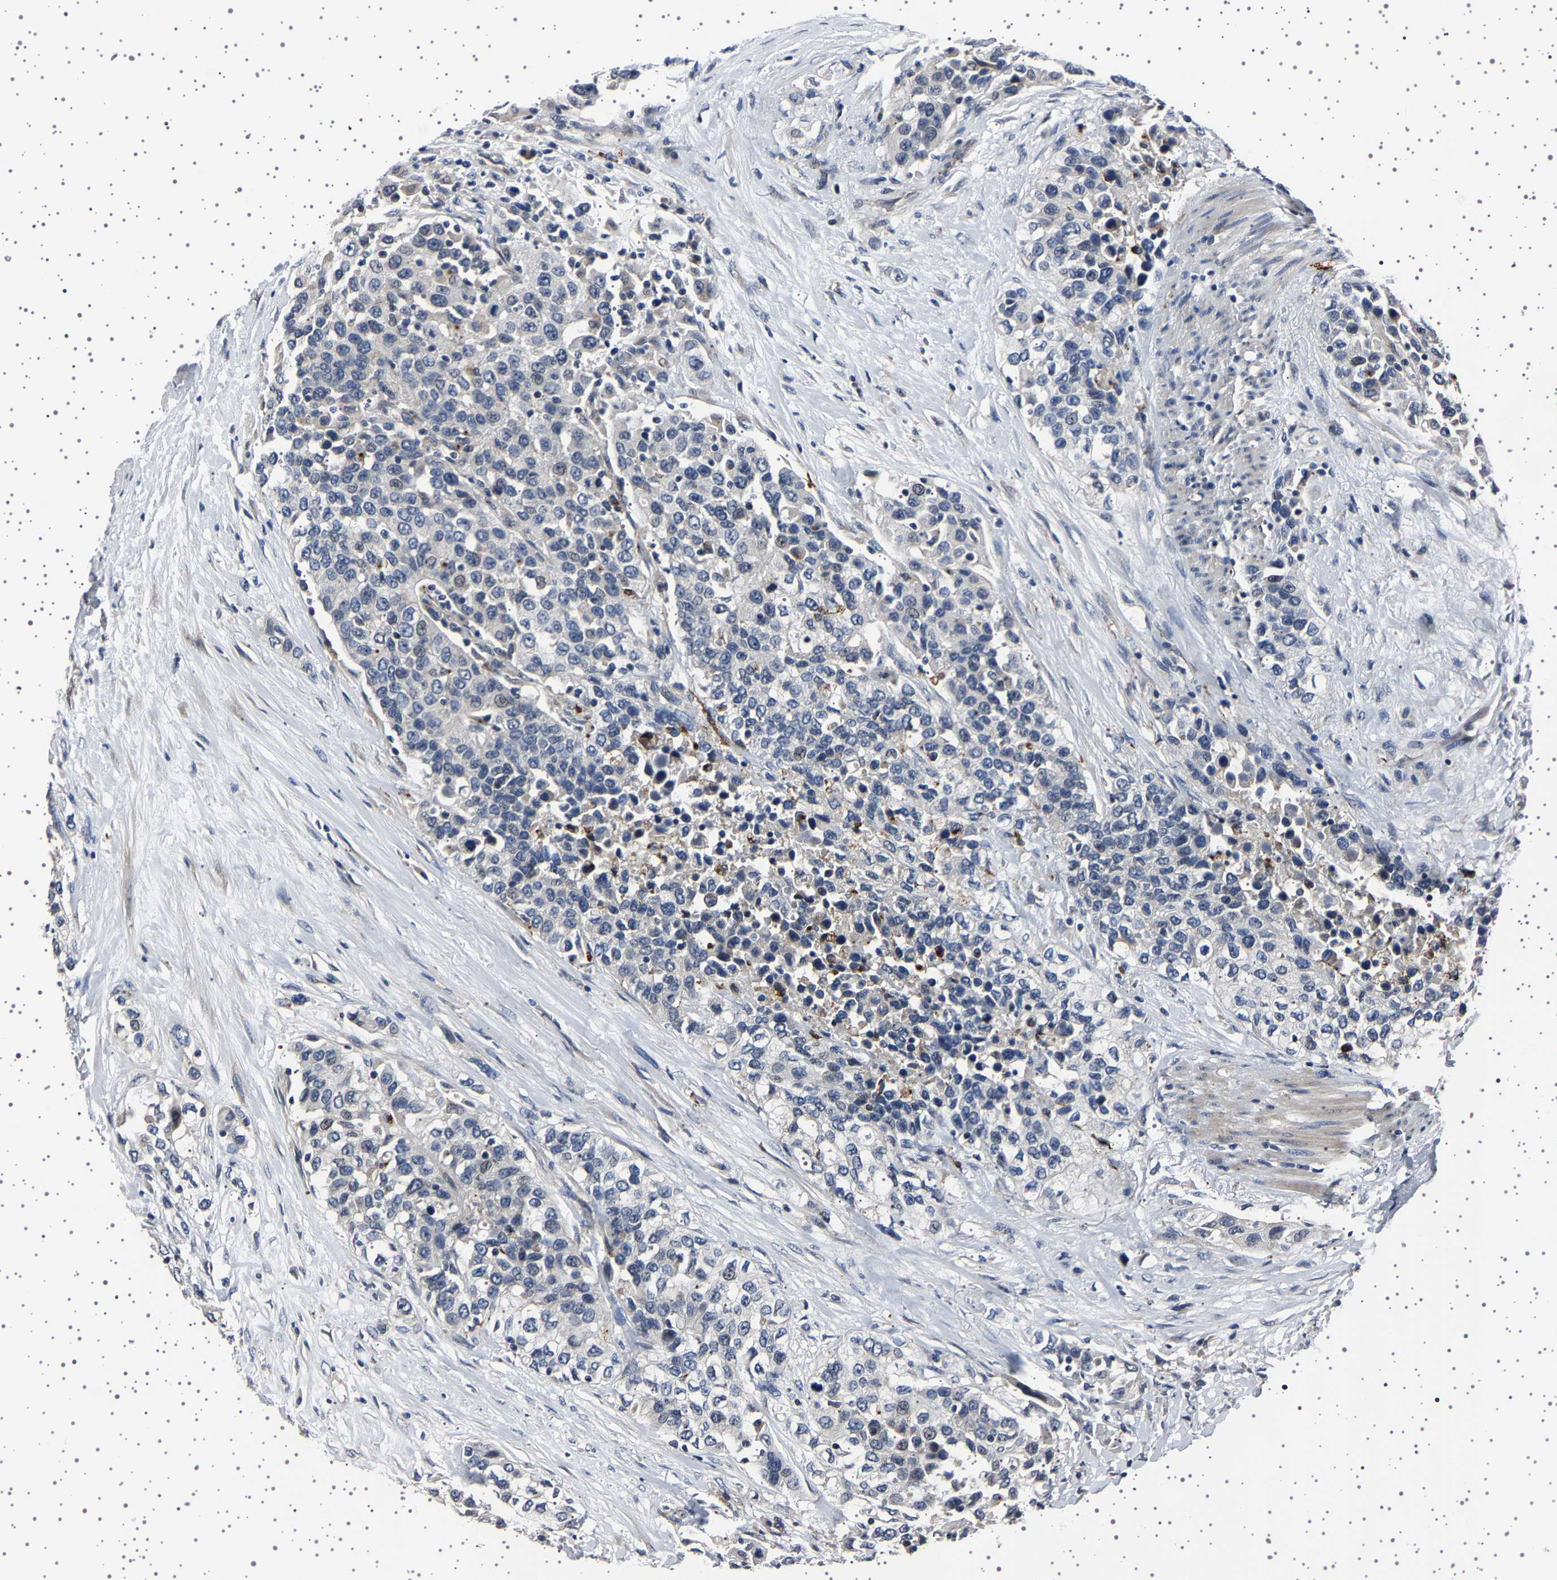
{"staining": {"intensity": "negative", "quantity": "none", "location": "none"}, "tissue": "urothelial cancer", "cell_type": "Tumor cells", "image_type": "cancer", "snomed": [{"axis": "morphology", "description": "Urothelial carcinoma, High grade"}, {"axis": "topography", "description": "Urinary bladder"}], "caption": "Tumor cells show no significant positivity in high-grade urothelial carcinoma. (Immunohistochemistry (ihc), brightfield microscopy, high magnification).", "gene": "IL10RB", "patient": {"sex": "female", "age": 80}}